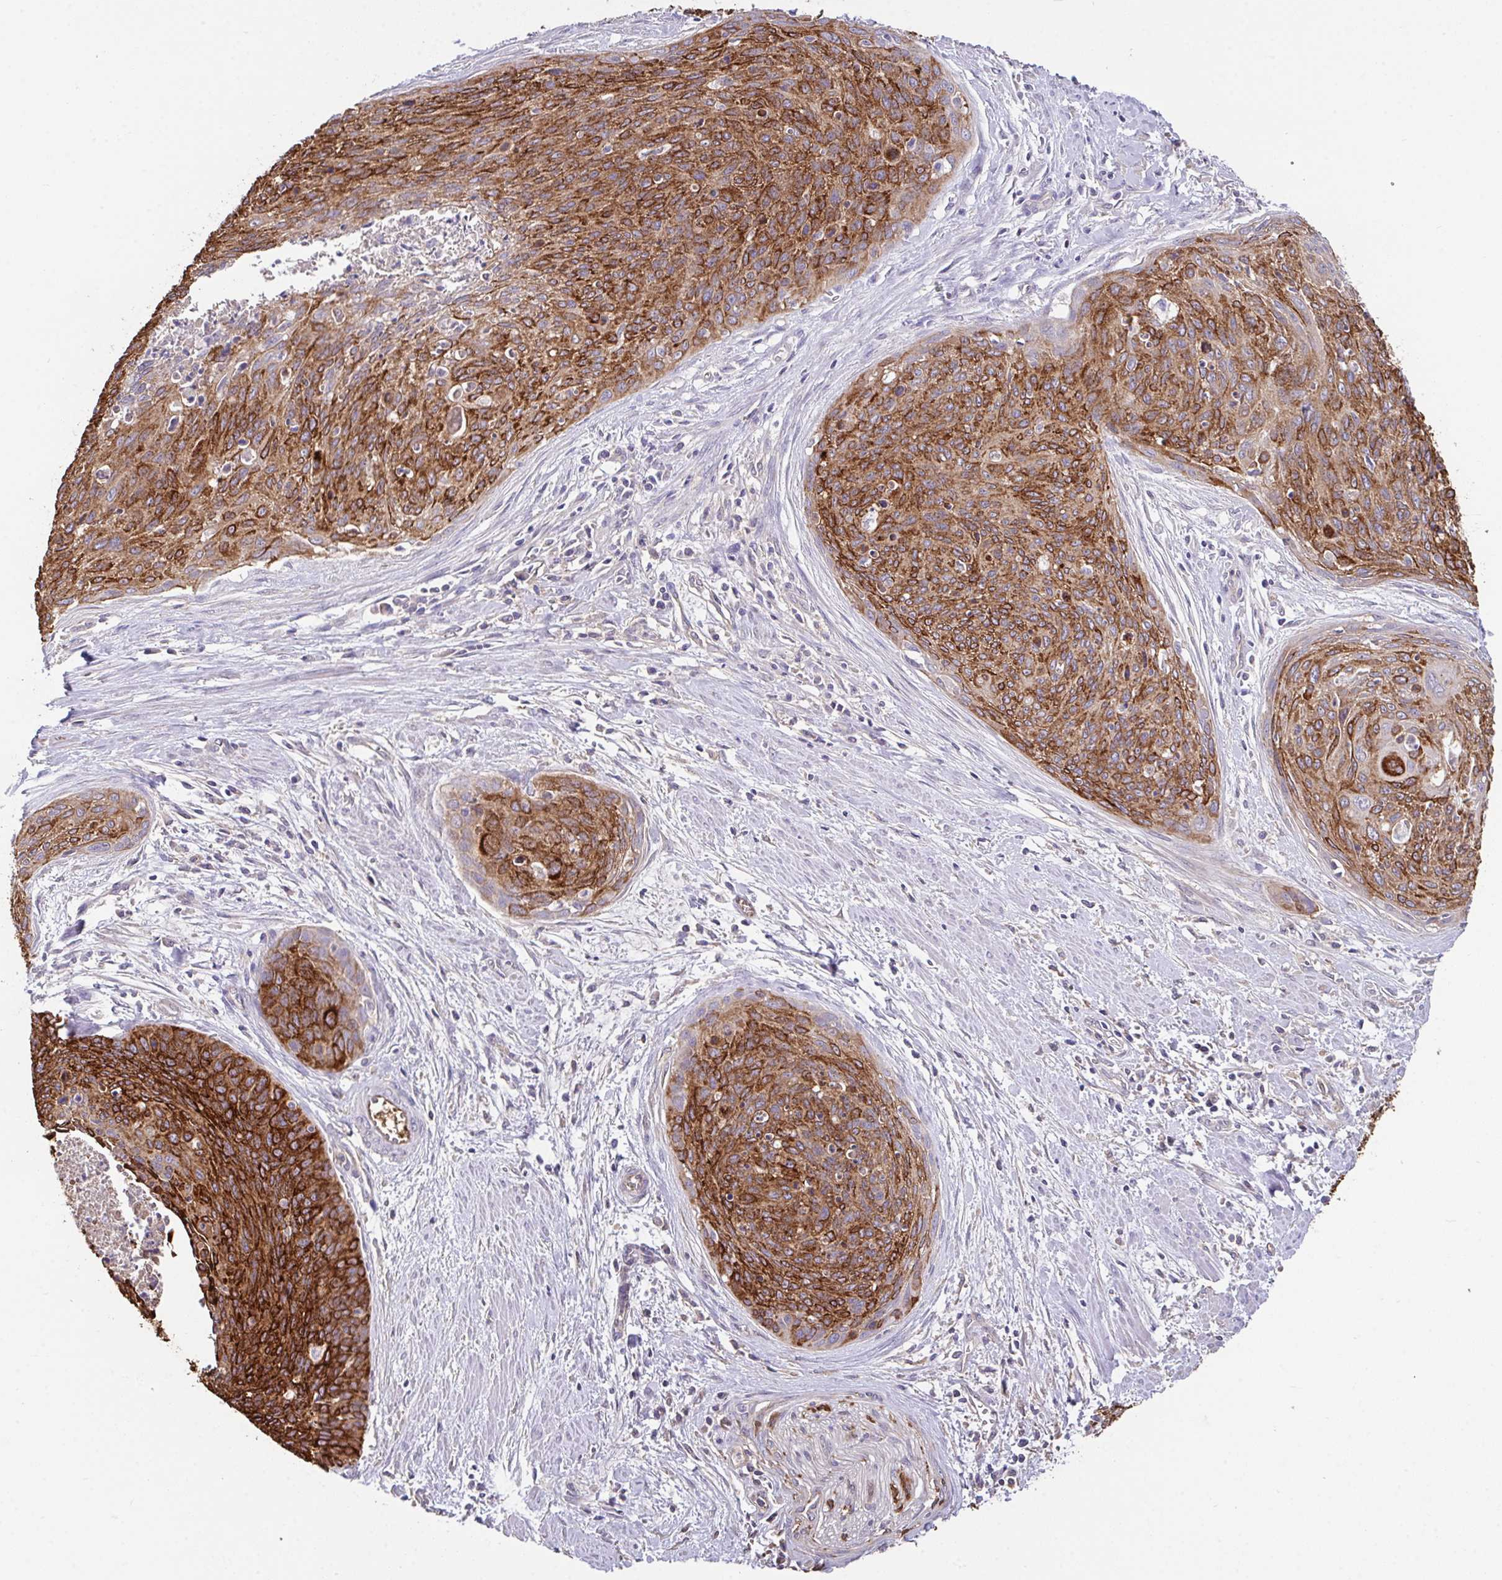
{"staining": {"intensity": "strong", "quantity": ">75%", "location": "cytoplasmic/membranous"}, "tissue": "cervical cancer", "cell_type": "Tumor cells", "image_type": "cancer", "snomed": [{"axis": "morphology", "description": "Squamous cell carcinoma, NOS"}, {"axis": "topography", "description": "Cervix"}], "caption": "Immunohistochemistry staining of squamous cell carcinoma (cervical), which reveals high levels of strong cytoplasmic/membranous expression in approximately >75% of tumor cells indicating strong cytoplasmic/membranous protein positivity. The staining was performed using DAB (3,3'-diaminobenzidine) (brown) for protein detection and nuclei were counterstained in hematoxylin (blue).", "gene": "ZNF813", "patient": {"sex": "female", "age": 55}}